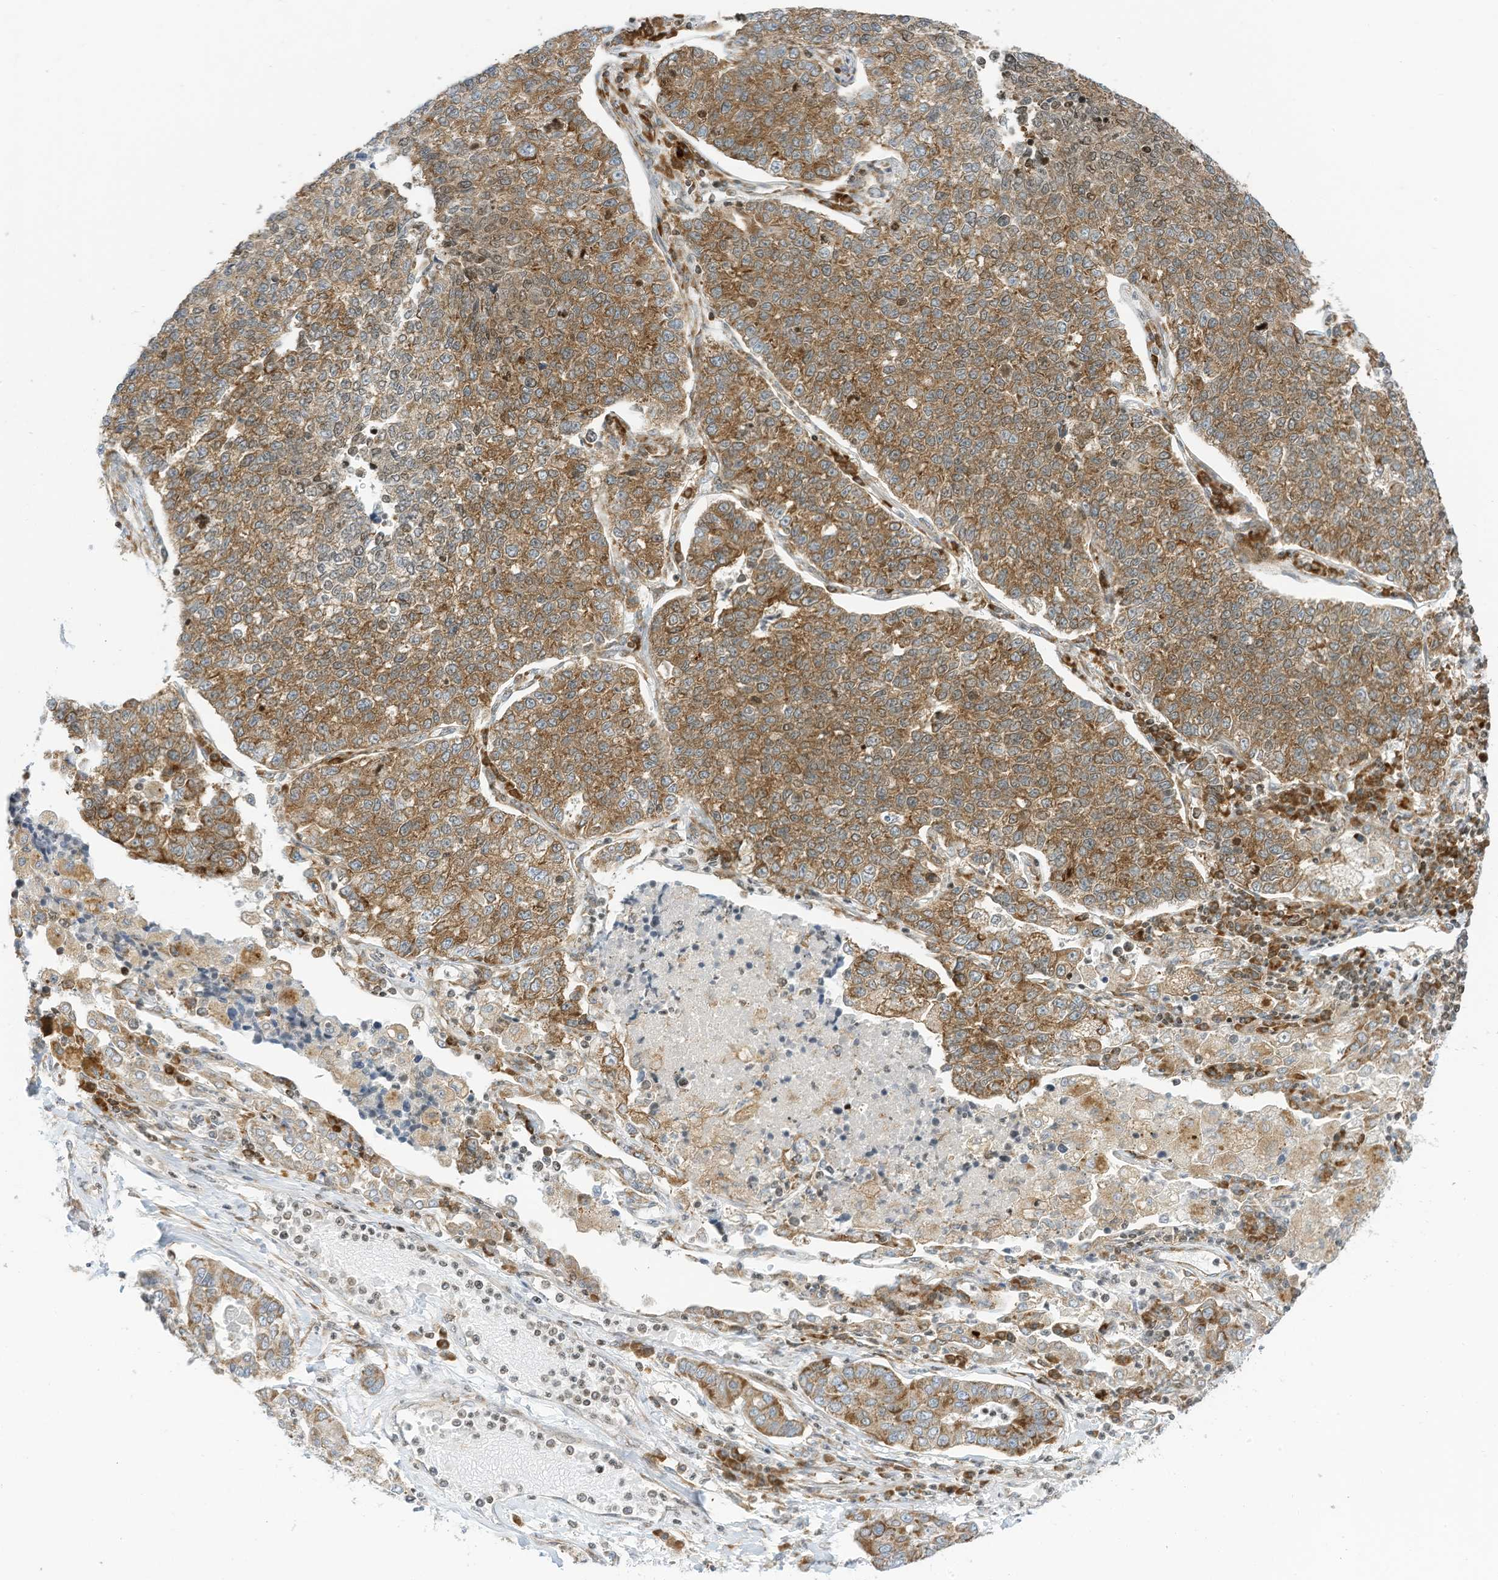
{"staining": {"intensity": "moderate", "quantity": ">75%", "location": "cytoplasmic/membranous"}, "tissue": "lung cancer", "cell_type": "Tumor cells", "image_type": "cancer", "snomed": [{"axis": "morphology", "description": "Adenocarcinoma, NOS"}, {"axis": "topography", "description": "Lung"}], "caption": "A high-resolution histopathology image shows immunohistochemistry staining of lung adenocarcinoma, which exhibits moderate cytoplasmic/membranous staining in about >75% of tumor cells. (DAB (3,3'-diaminobenzidine) IHC, brown staining for protein, blue staining for nuclei).", "gene": "EDF1", "patient": {"sex": "male", "age": 49}}